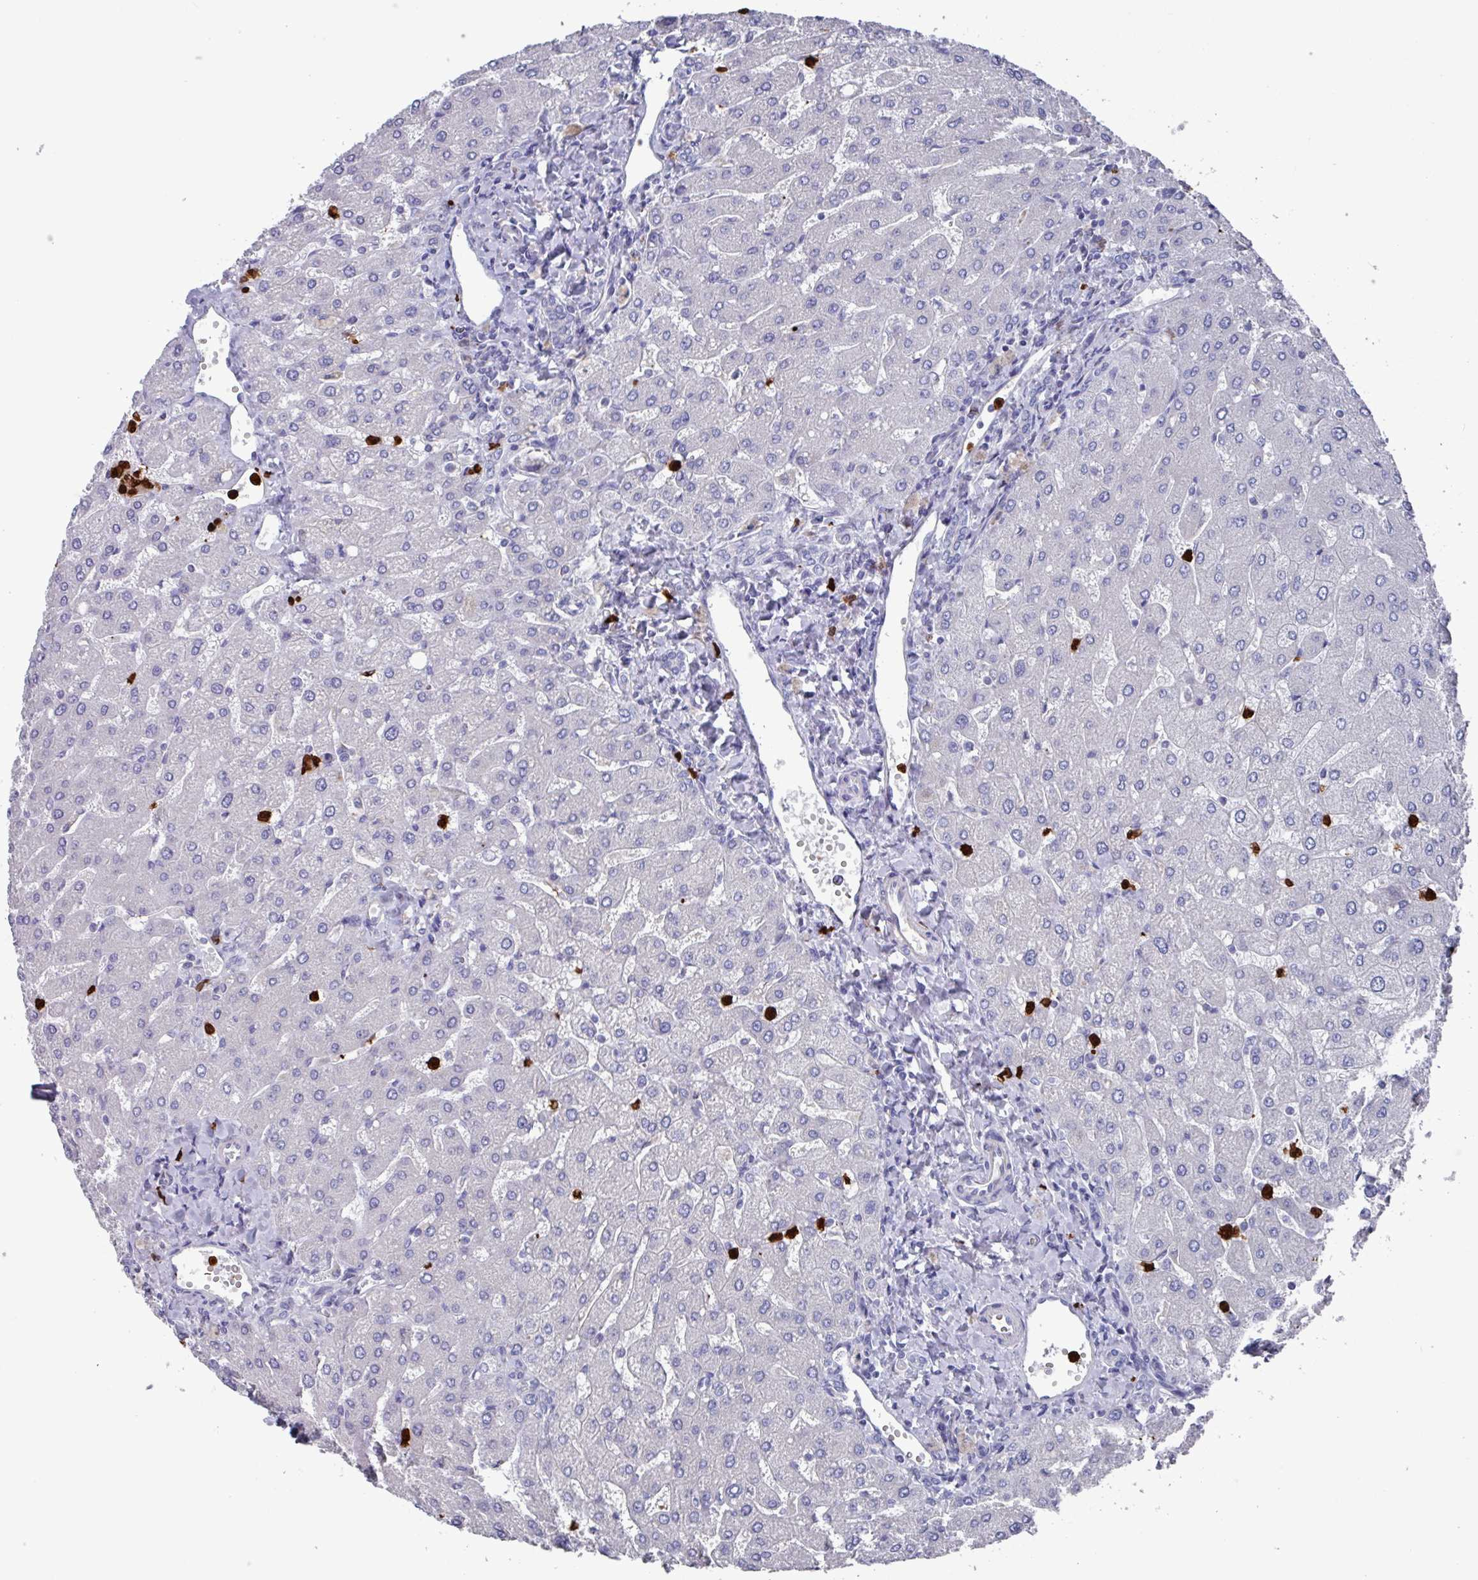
{"staining": {"intensity": "negative", "quantity": "none", "location": "none"}, "tissue": "liver", "cell_type": "Cholangiocytes", "image_type": "normal", "snomed": [{"axis": "morphology", "description": "Normal tissue, NOS"}, {"axis": "topography", "description": "Liver"}], "caption": "The image shows no significant expression in cholangiocytes of liver. Nuclei are stained in blue.", "gene": "UQCC2", "patient": {"sex": "male", "age": 55}}